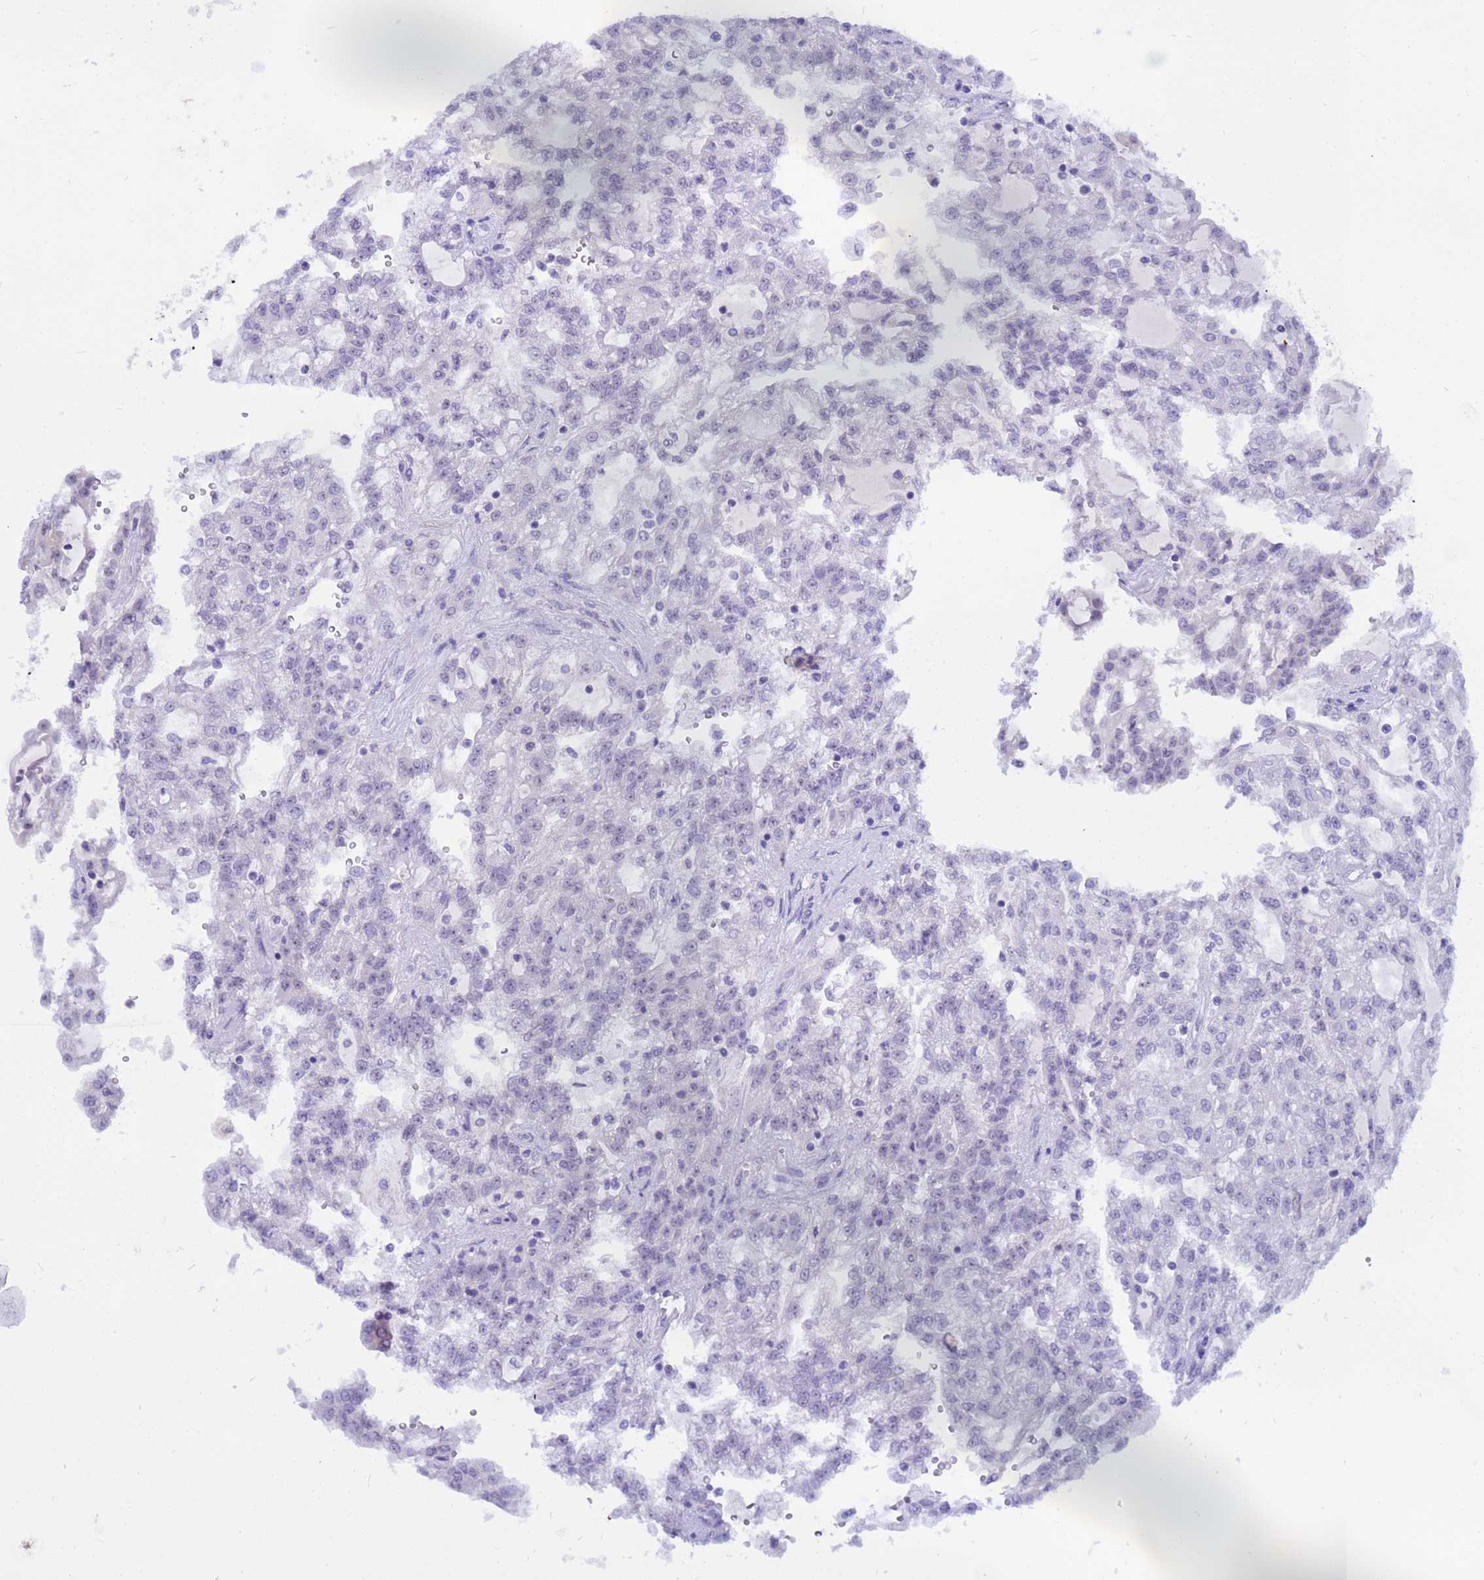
{"staining": {"intensity": "negative", "quantity": "none", "location": "none"}, "tissue": "renal cancer", "cell_type": "Tumor cells", "image_type": "cancer", "snomed": [{"axis": "morphology", "description": "Adenocarcinoma, NOS"}, {"axis": "topography", "description": "Kidney"}], "caption": "Image shows no significant protein positivity in tumor cells of renal cancer.", "gene": "DMRTC2", "patient": {"sex": "male", "age": 63}}